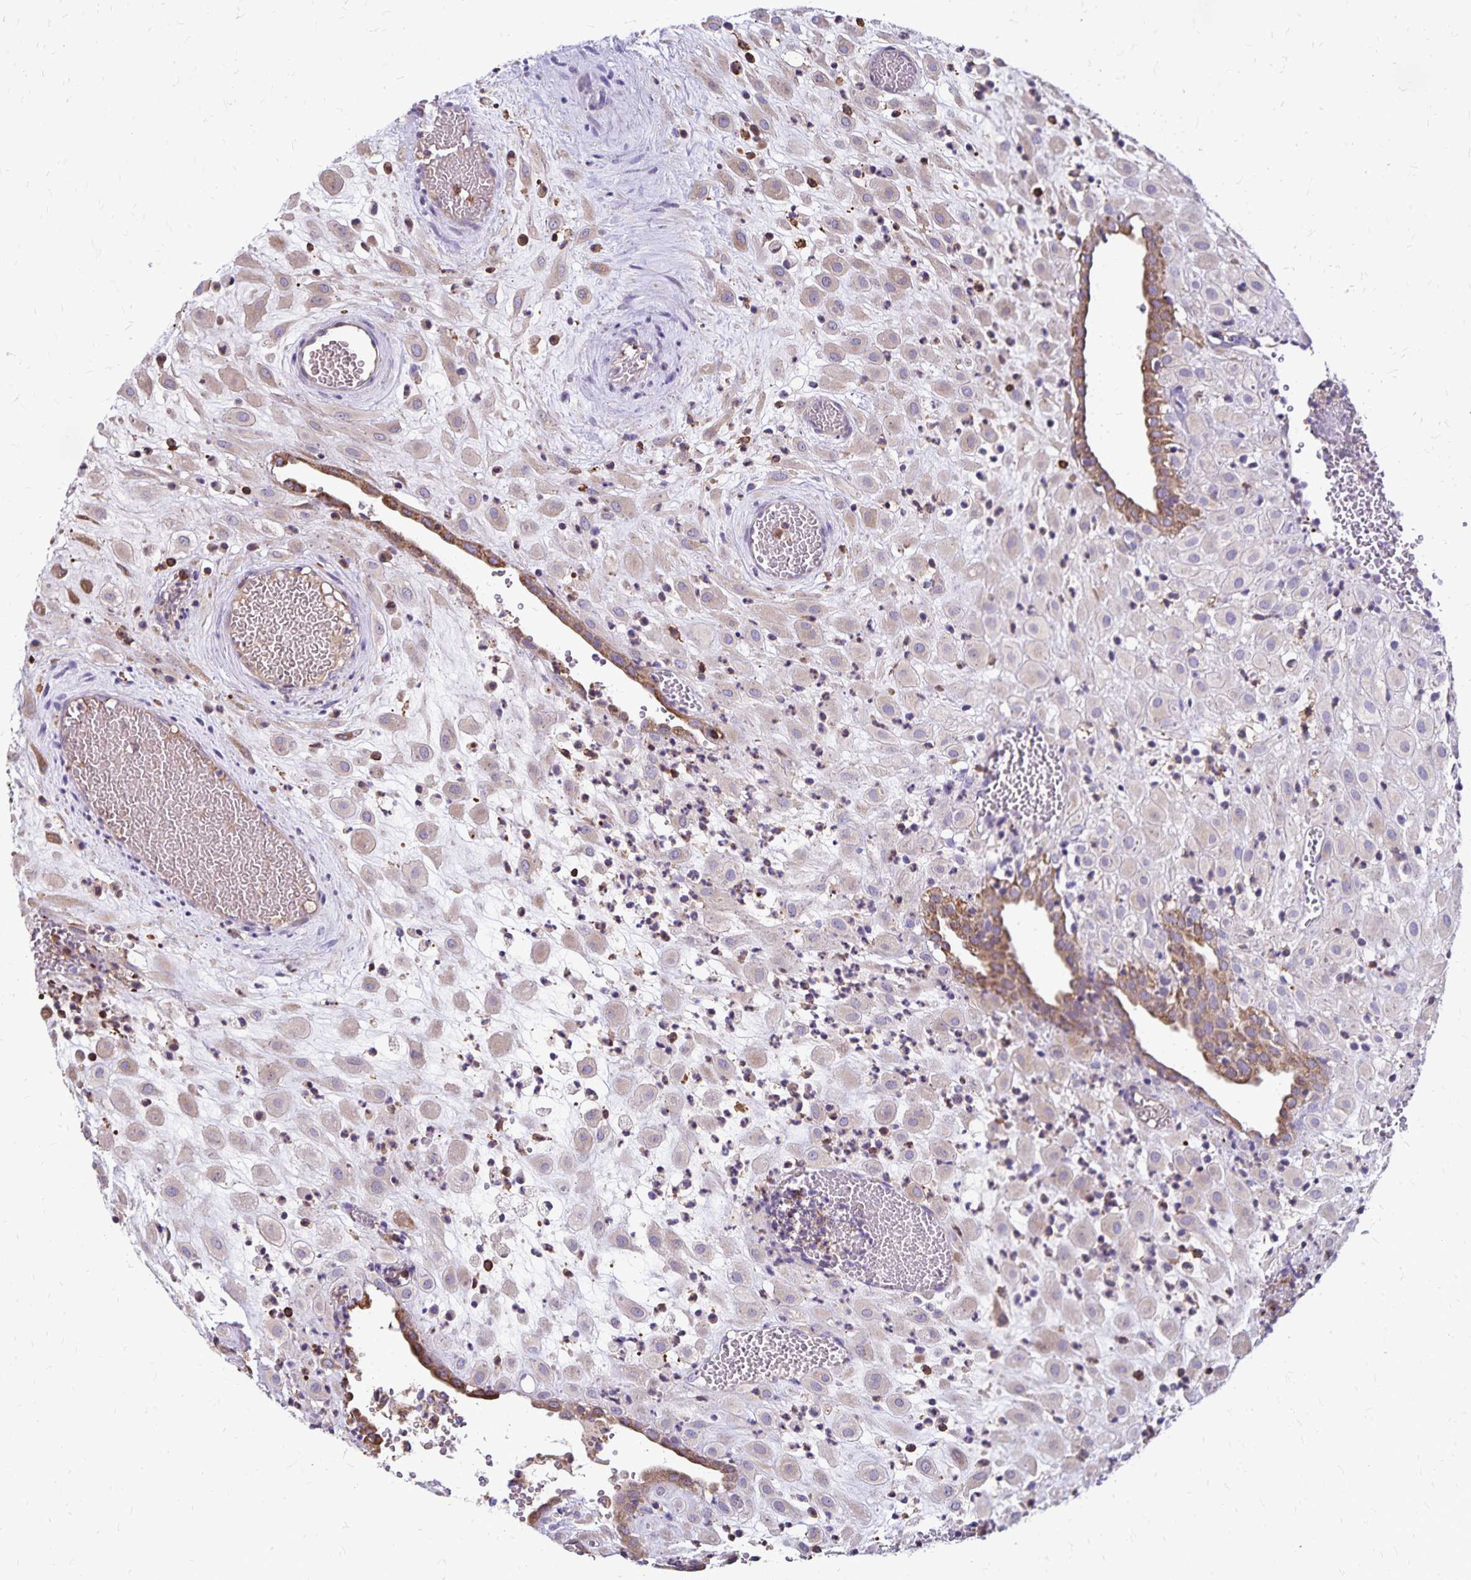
{"staining": {"intensity": "weak", "quantity": "25%-75%", "location": "cytoplasmic/membranous"}, "tissue": "placenta", "cell_type": "Decidual cells", "image_type": "normal", "snomed": [{"axis": "morphology", "description": "Normal tissue, NOS"}, {"axis": "topography", "description": "Placenta"}], "caption": "Immunohistochemical staining of unremarkable placenta exhibits 25%-75% levels of weak cytoplasmic/membranous protein expression in approximately 25%-75% of decidual cells. Ihc stains the protein of interest in brown and the nuclei are stained blue.", "gene": "NAGPA", "patient": {"sex": "female", "age": 24}}